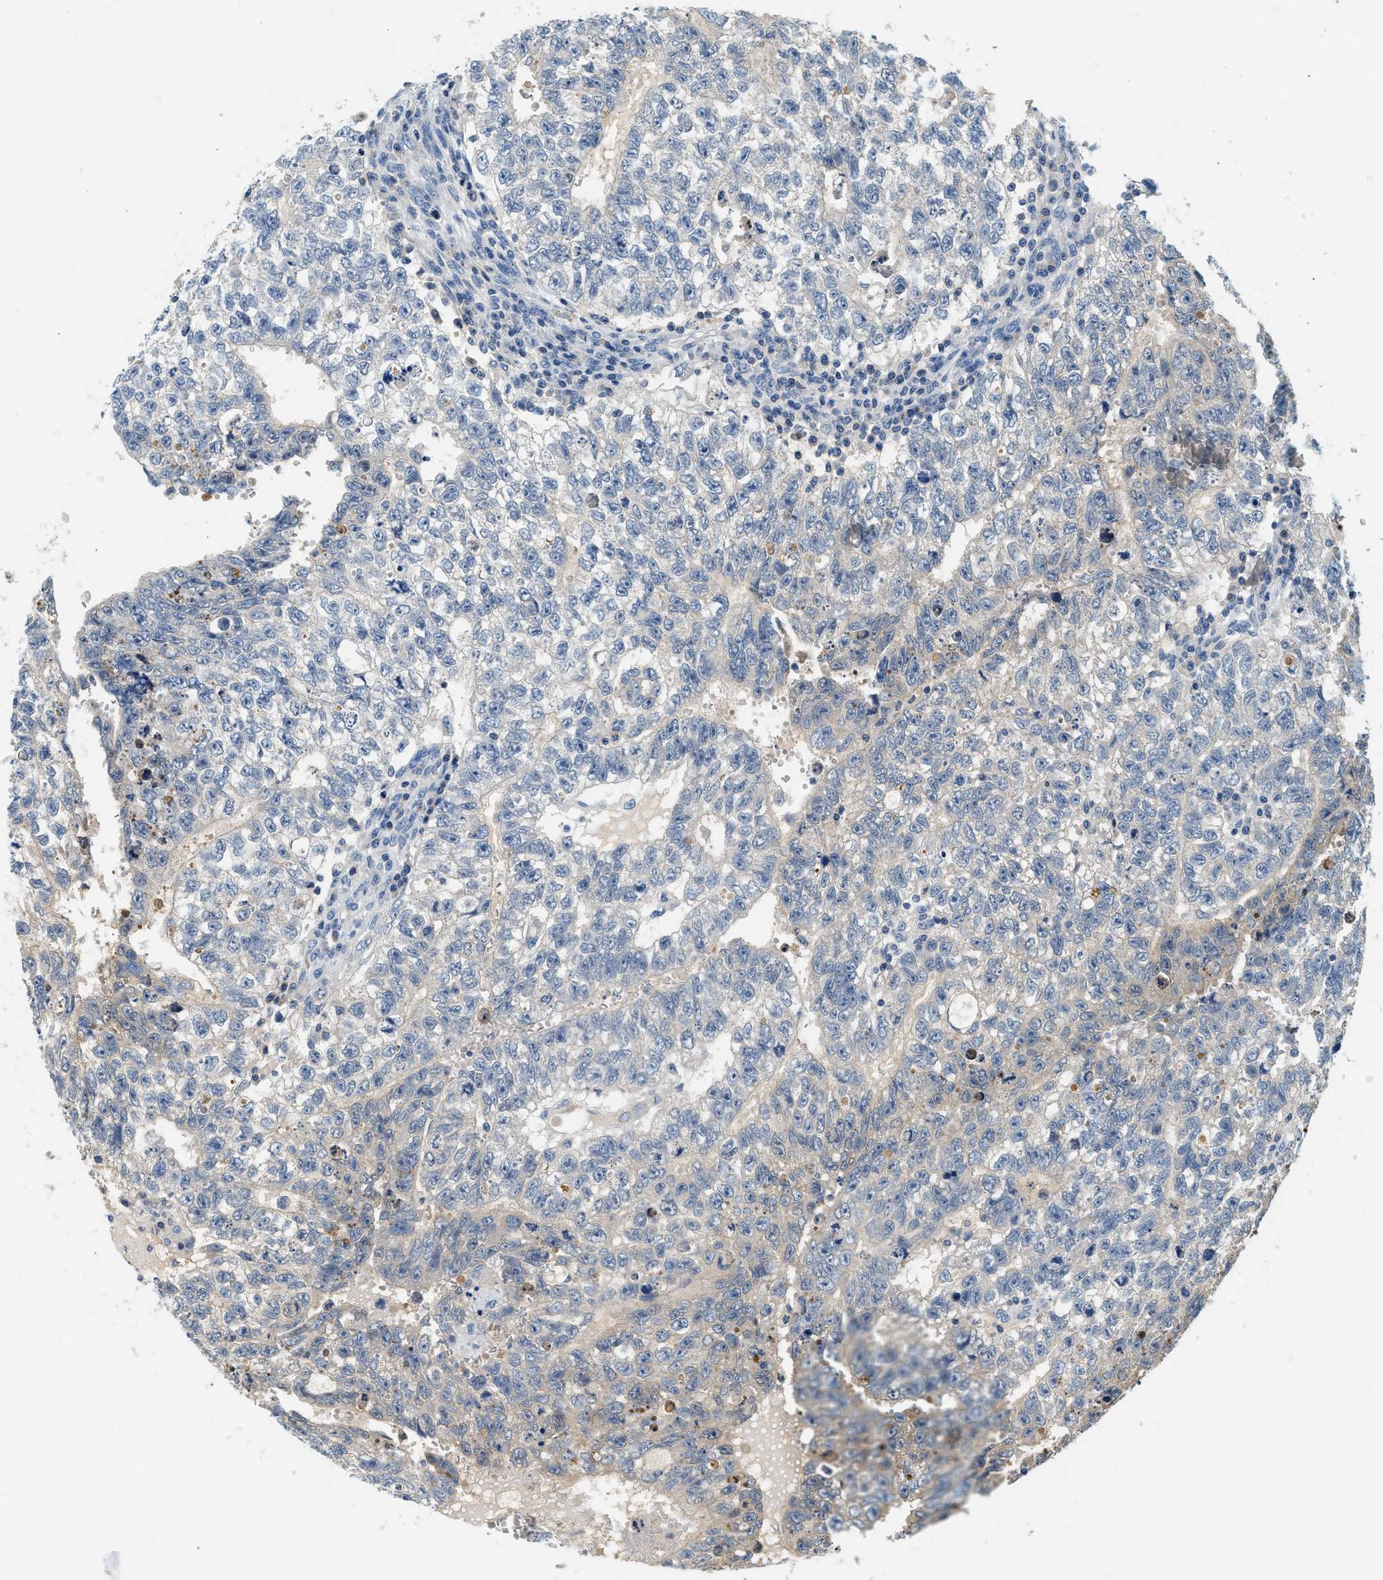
{"staining": {"intensity": "negative", "quantity": "none", "location": "none"}, "tissue": "testis cancer", "cell_type": "Tumor cells", "image_type": "cancer", "snomed": [{"axis": "morphology", "description": "Seminoma, NOS"}, {"axis": "morphology", "description": "Carcinoma, Embryonal, NOS"}, {"axis": "topography", "description": "Testis"}], "caption": "Tumor cells show no significant expression in testis cancer (seminoma).", "gene": "SLC35E1", "patient": {"sex": "male", "age": 38}}